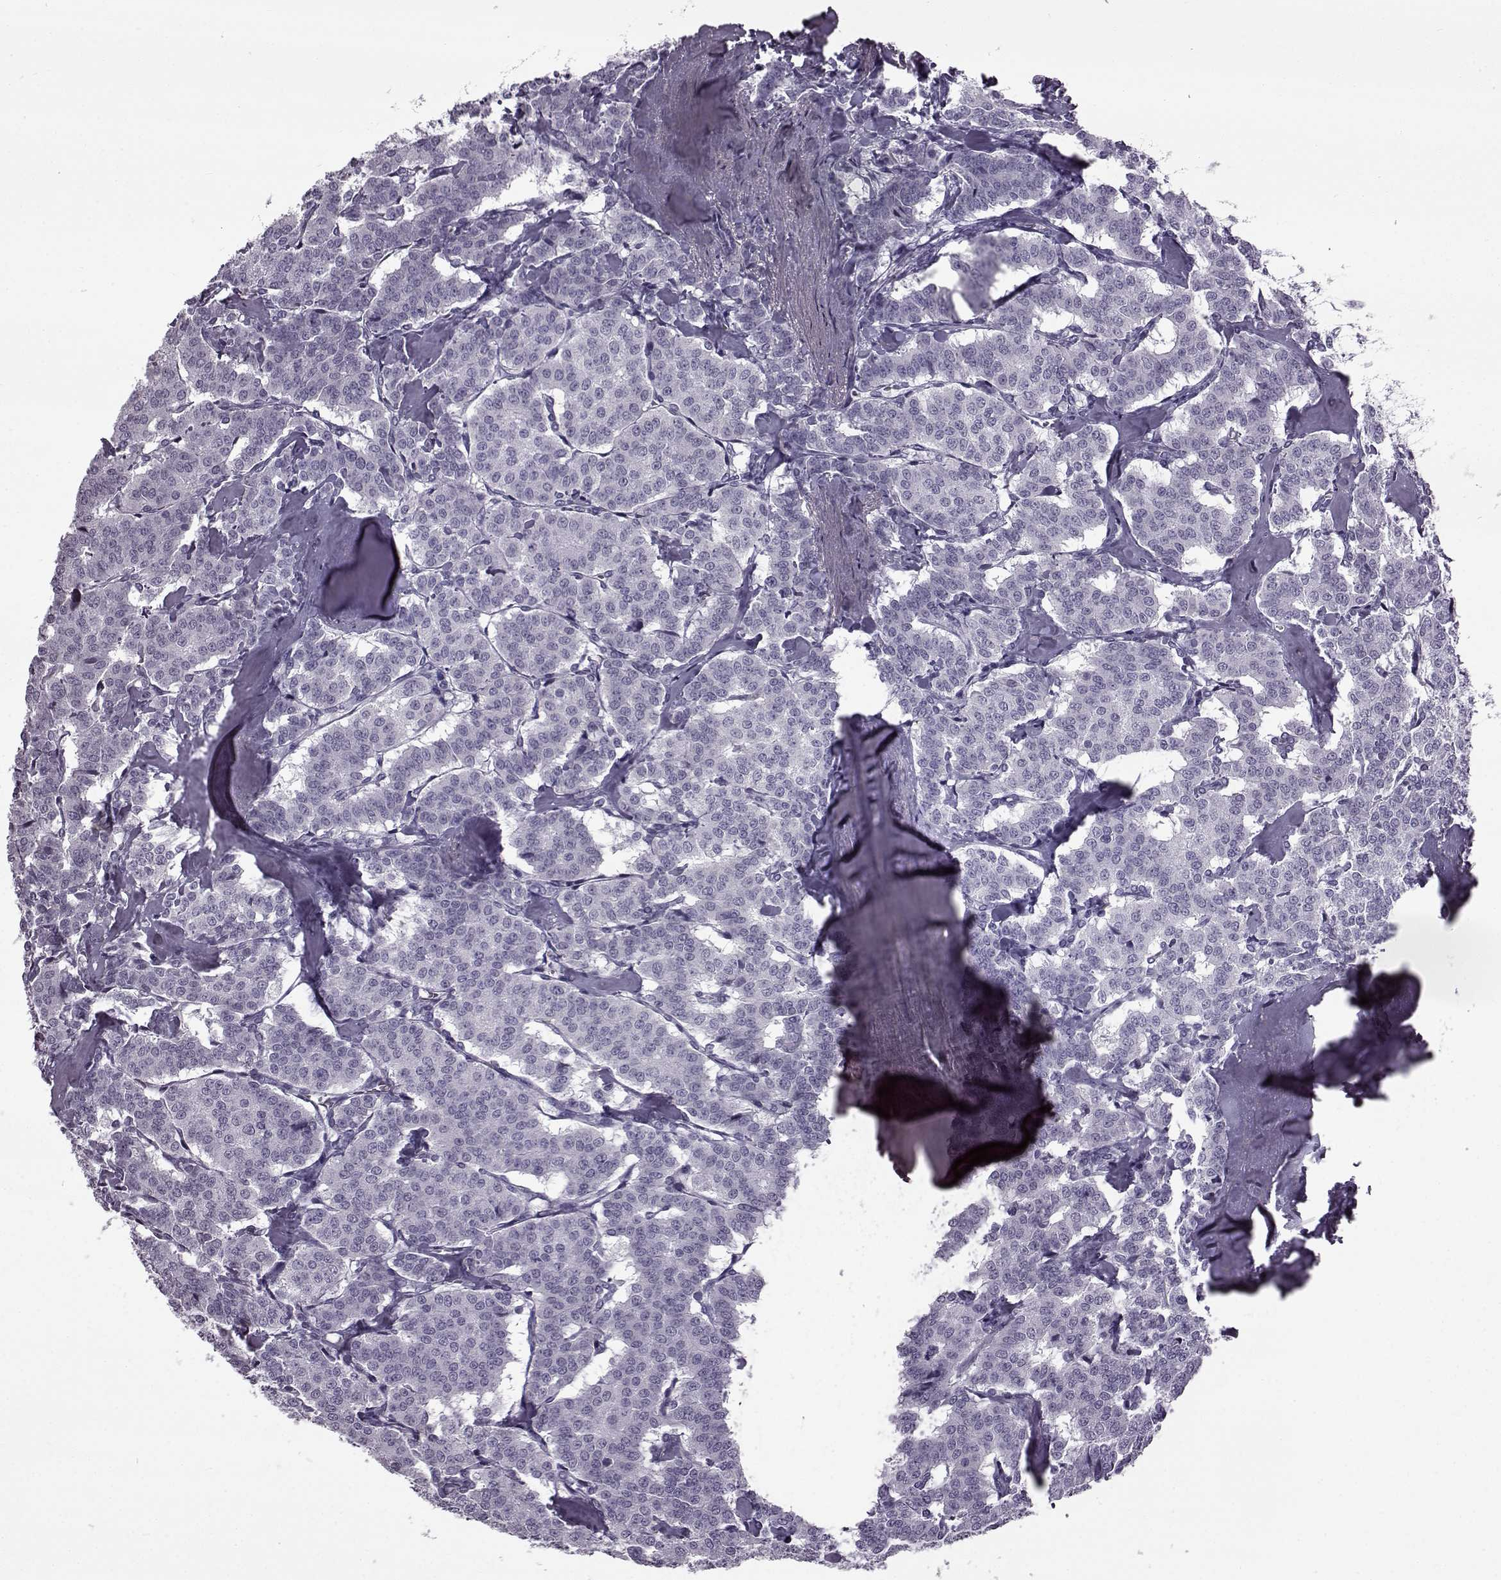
{"staining": {"intensity": "negative", "quantity": "none", "location": "none"}, "tissue": "carcinoid", "cell_type": "Tumor cells", "image_type": "cancer", "snomed": [{"axis": "morphology", "description": "Carcinoid, malignant, NOS"}, {"axis": "topography", "description": "Lung"}], "caption": "The histopathology image demonstrates no significant expression in tumor cells of carcinoid.", "gene": "SLC28A2", "patient": {"sex": "female", "age": 46}}